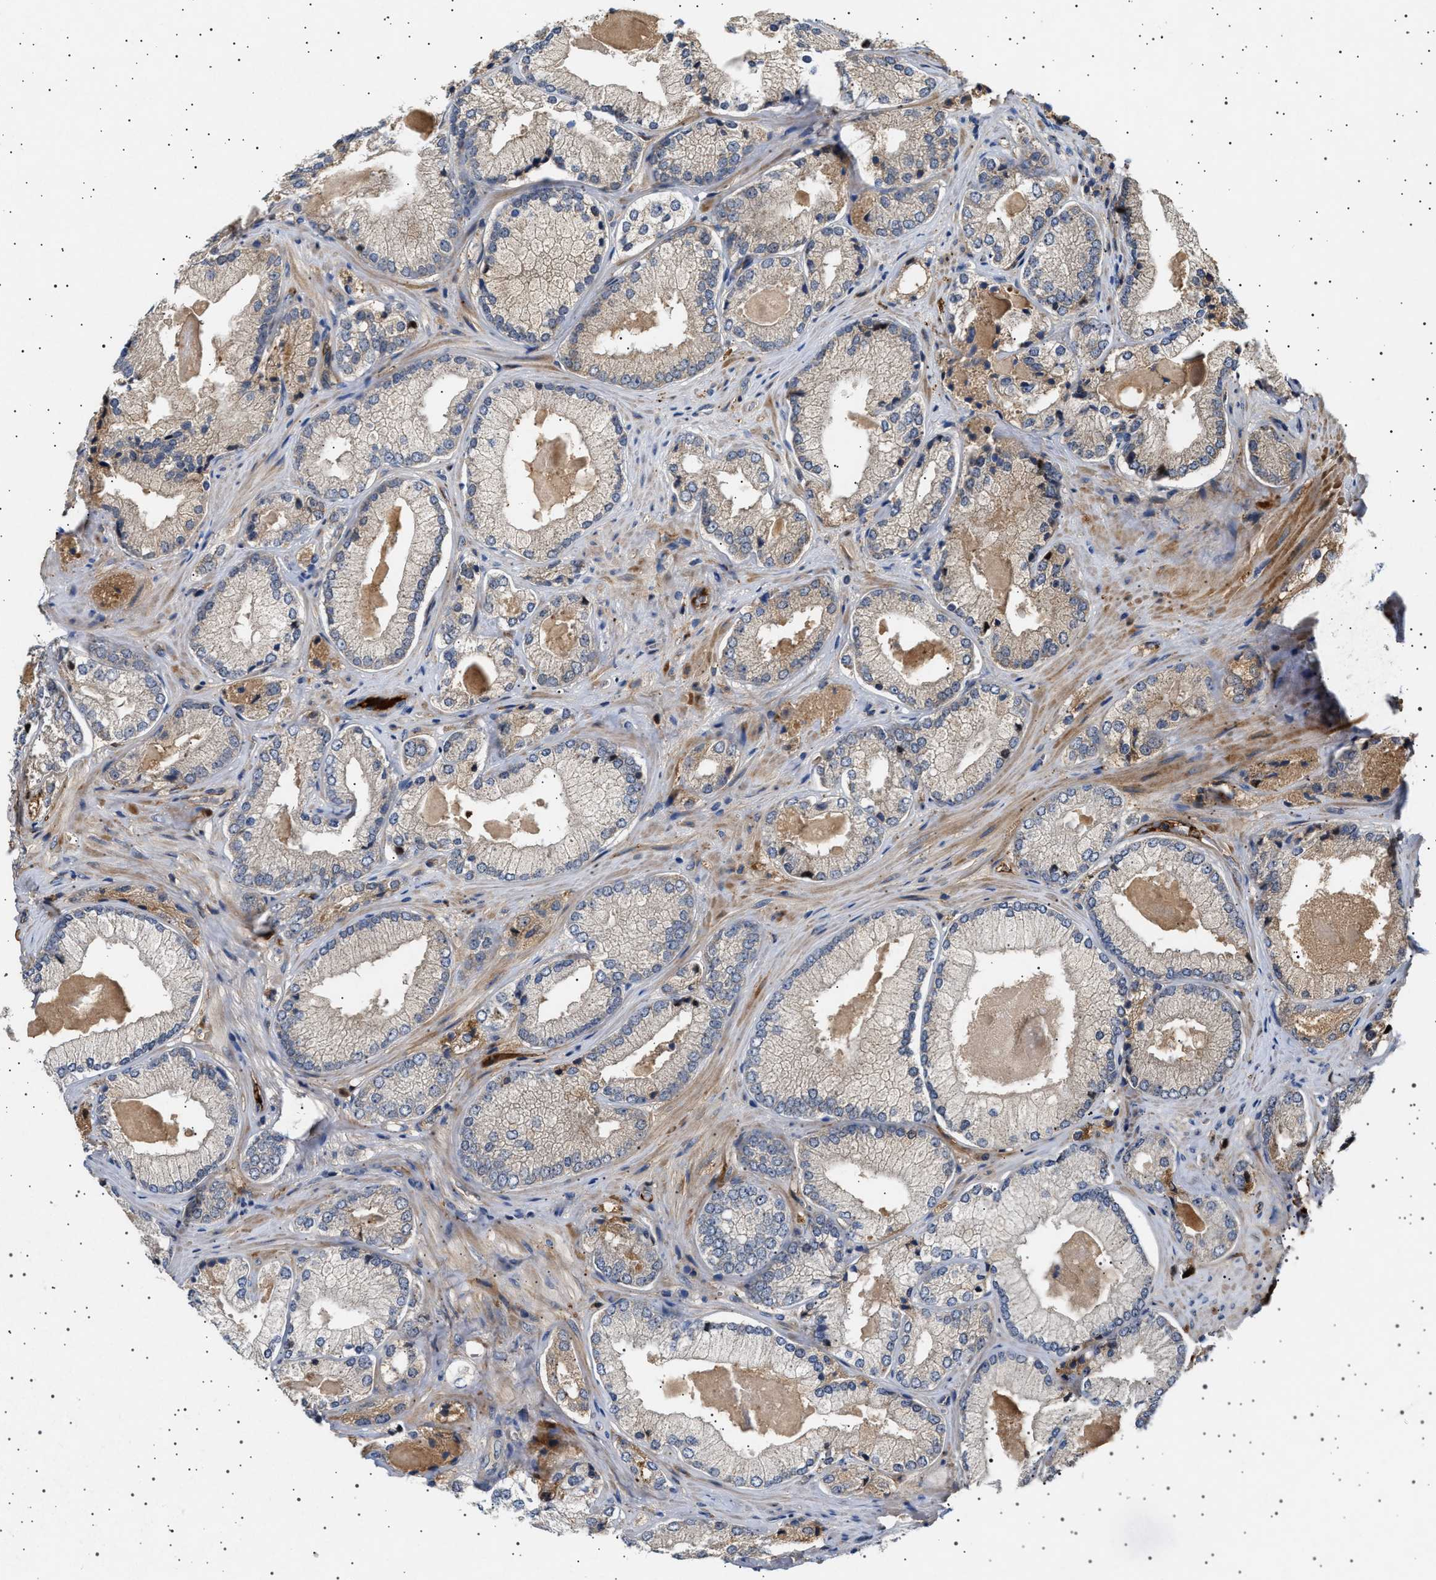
{"staining": {"intensity": "weak", "quantity": "<25%", "location": "cytoplasmic/membranous"}, "tissue": "prostate cancer", "cell_type": "Tumor cells", "image_type": "cancer", "snomed": [{"axis": "morphology", "description": "Adenocarcinoma, Low grade"}, {"axis": "topography", "description": "Prostate"}], "caption": "Tumor cells show no significant staining in prostate low-grade adenocarcinoma.", "gene": "FICD", "patient": {"sex": "male", "age": 65}}